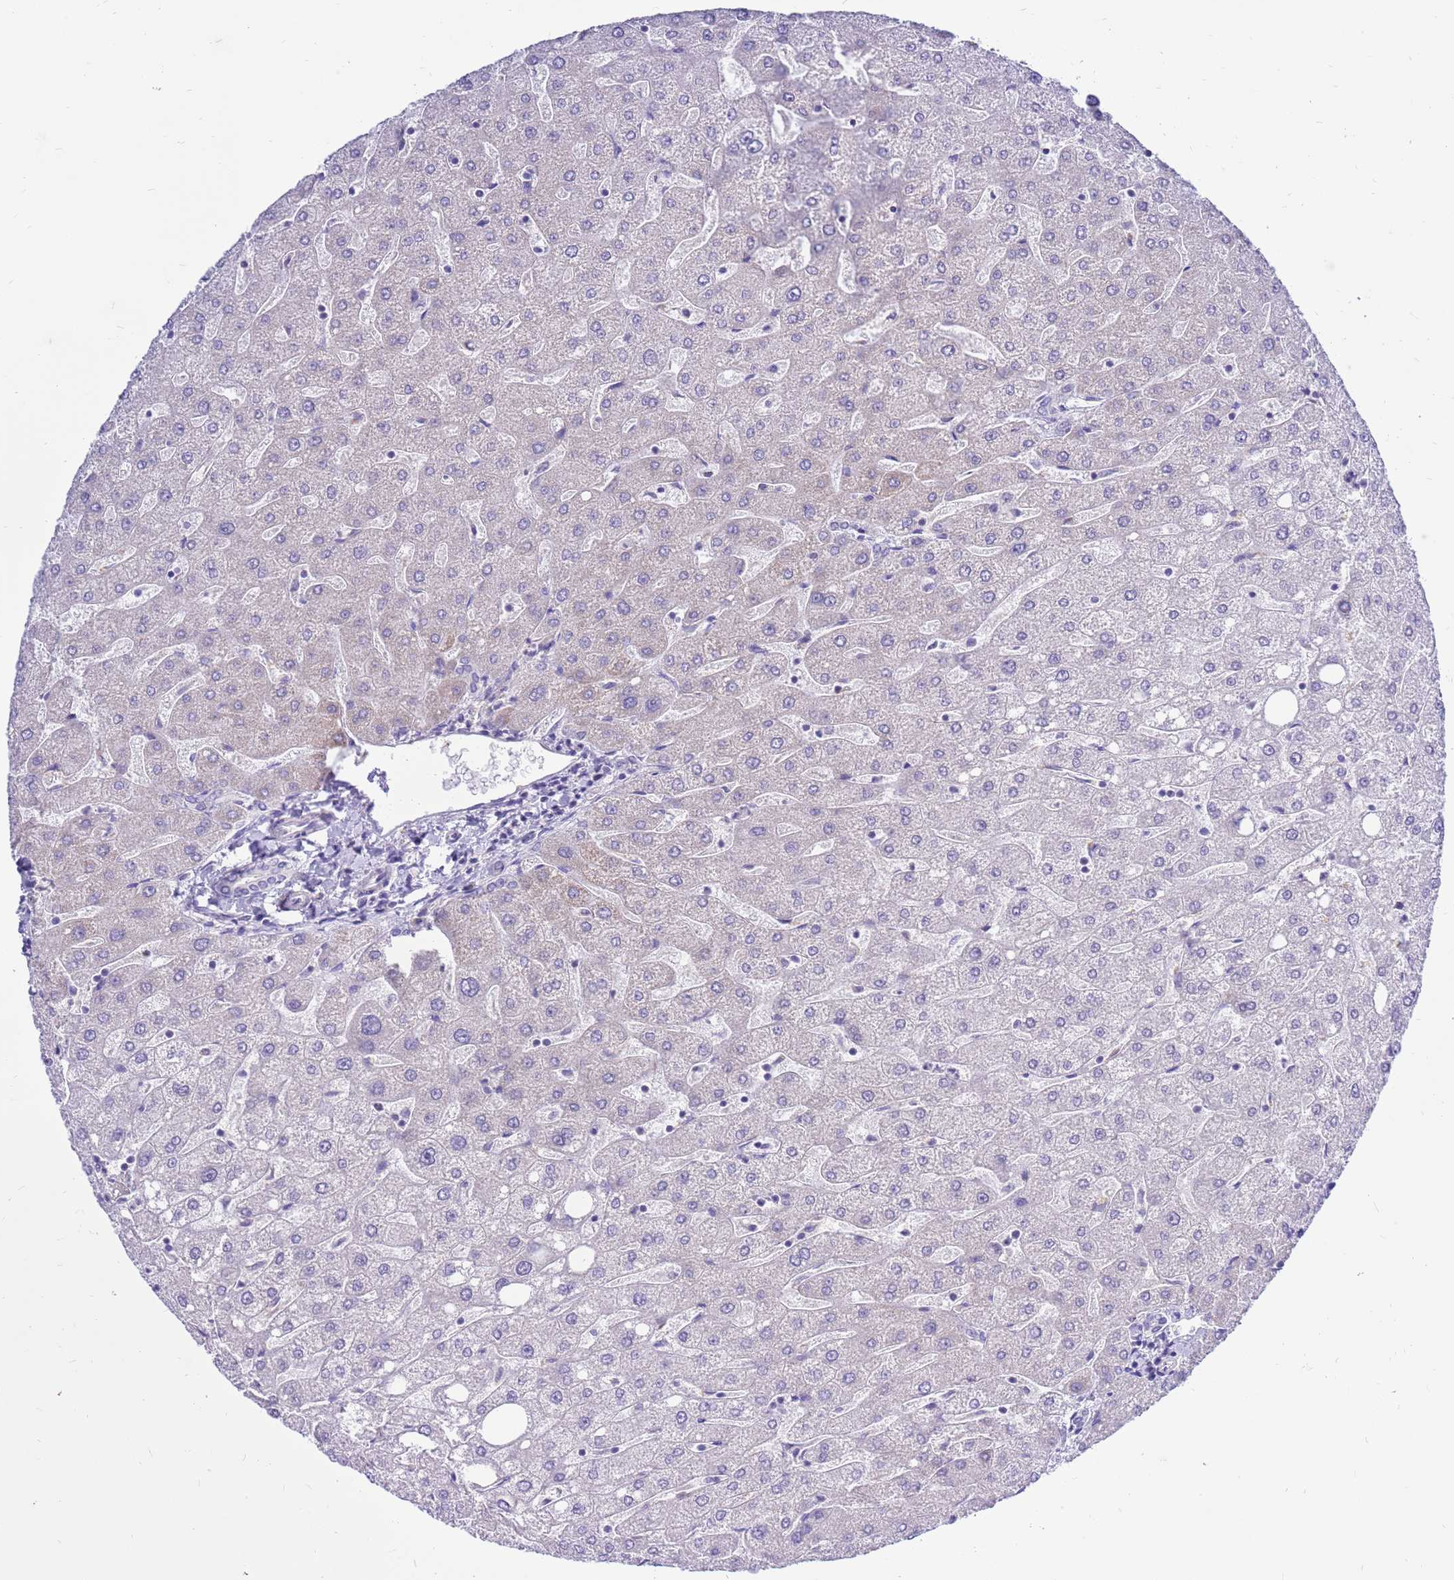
{"staining": {"intensity": "negative", "quantity": "none", "location": "none"}, "tissue": "liver", "cell_type": "Cholangiocytes", "image_type": "normal", "snomed": [{"axis": "morphology", "description": "Normal tissue, NOS"}, {"axis": "topography", "description": "Liver"}], "caption": "The micrograph exhibits no staining of cholangiocytes in normal liver.", "gene": "IGF1R", "patient": {"sex": "male", "age": 67}}